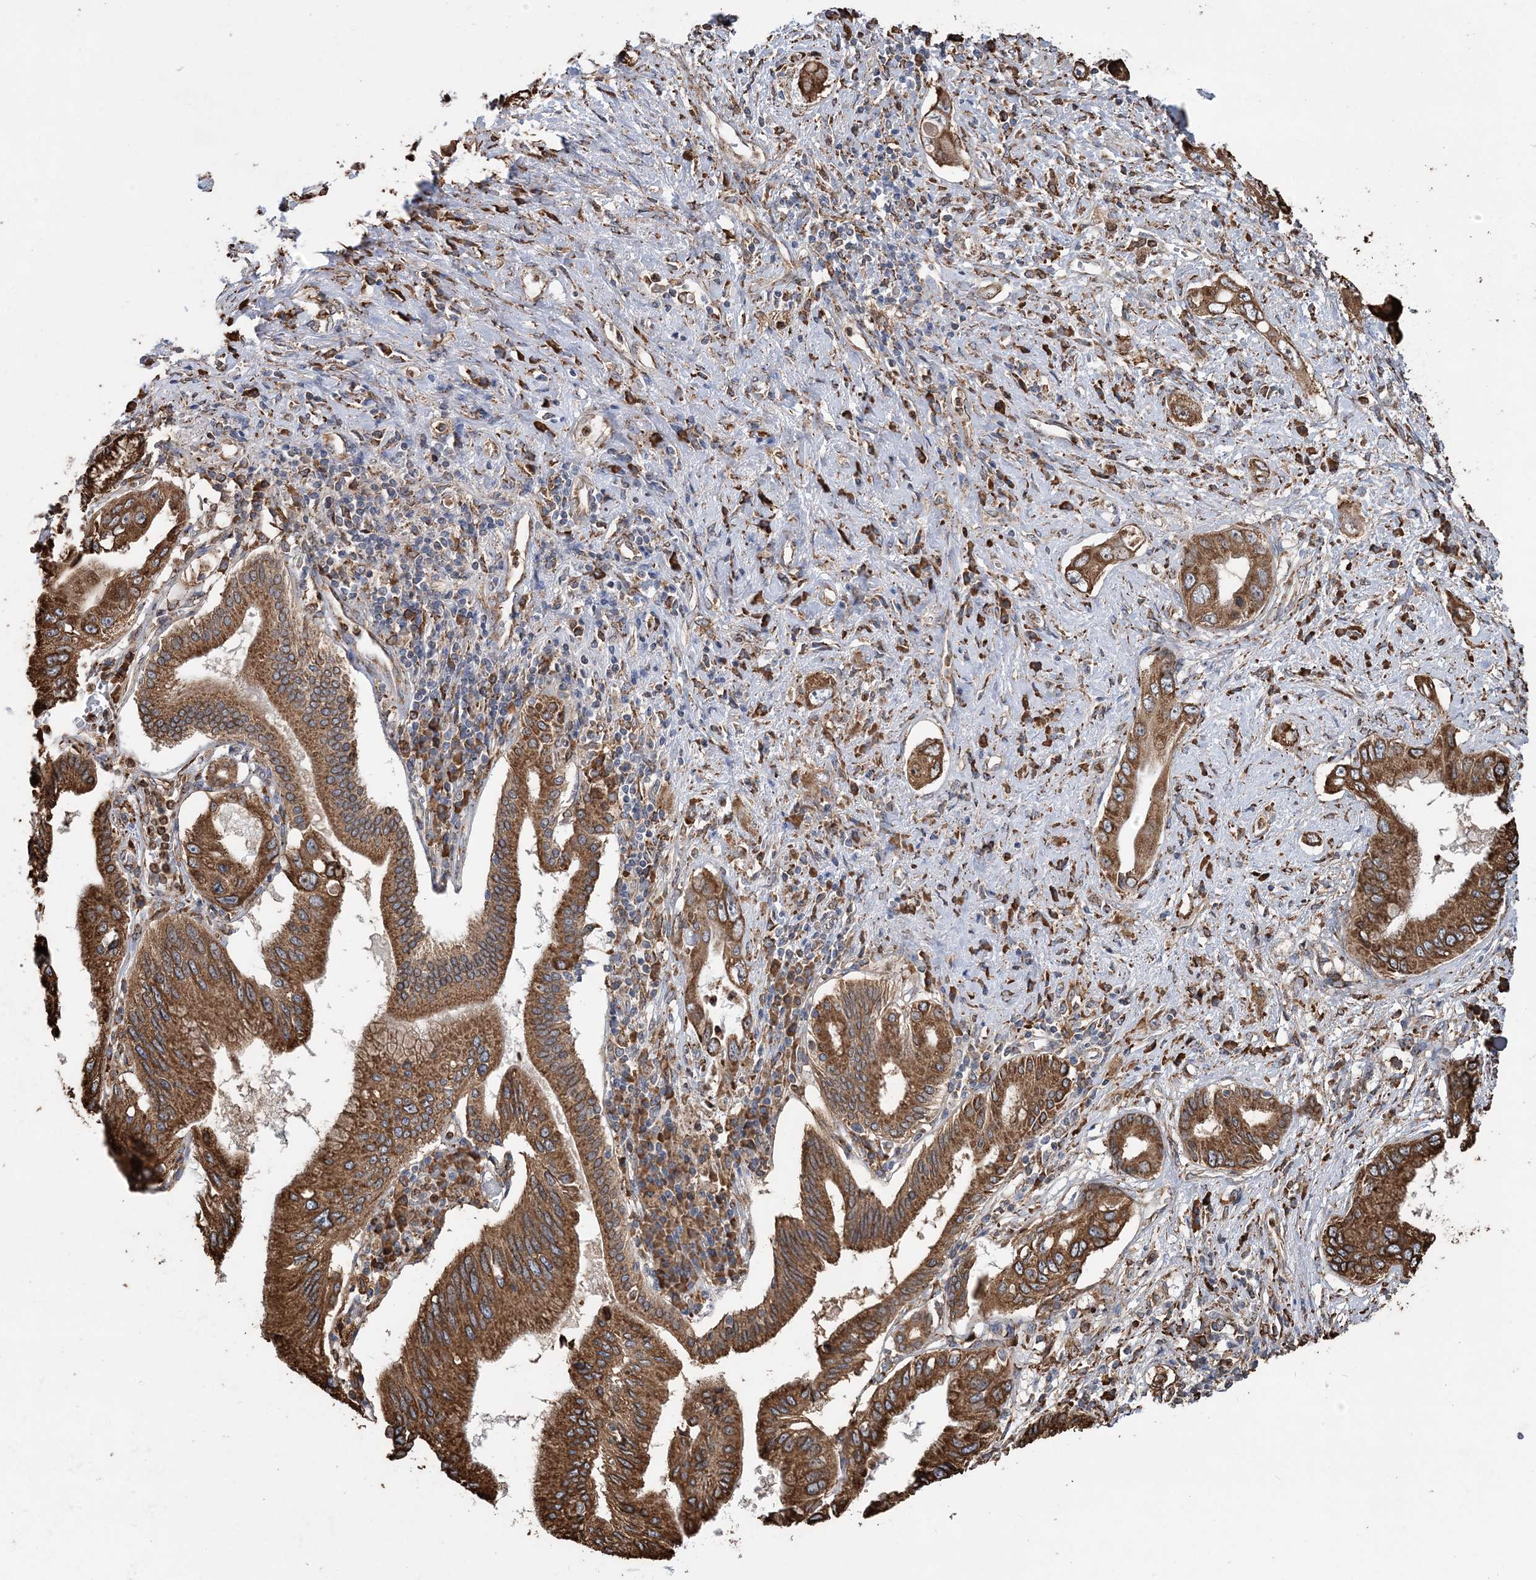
{"staining": {"intensity": "moderate", "quantity": ">75%", "location": "cytoplasmic/membranous"}, "tissue": "pancreatic cancer", "cell_type": "Tumor cells", "image_type": "cancer", "snomed": [{"axis": "morphology", "description": "Inflammation, NOS"}, {"axis": "morphology", "description": "Adenocarcinoma, NOS"}, {"axis": "topography", "description": "Pancreas"}], "caption": "DAB (3,3'-diaminobenzidine) immunohistochemical staining of pancreatic cancer (adenocarcinoma) demonstrates moderate cytoplasmic/membranous protein expression in about >75% of tumor cells.", "gene": "WDR12", "patient": {"sex": "female", "age": 56}}